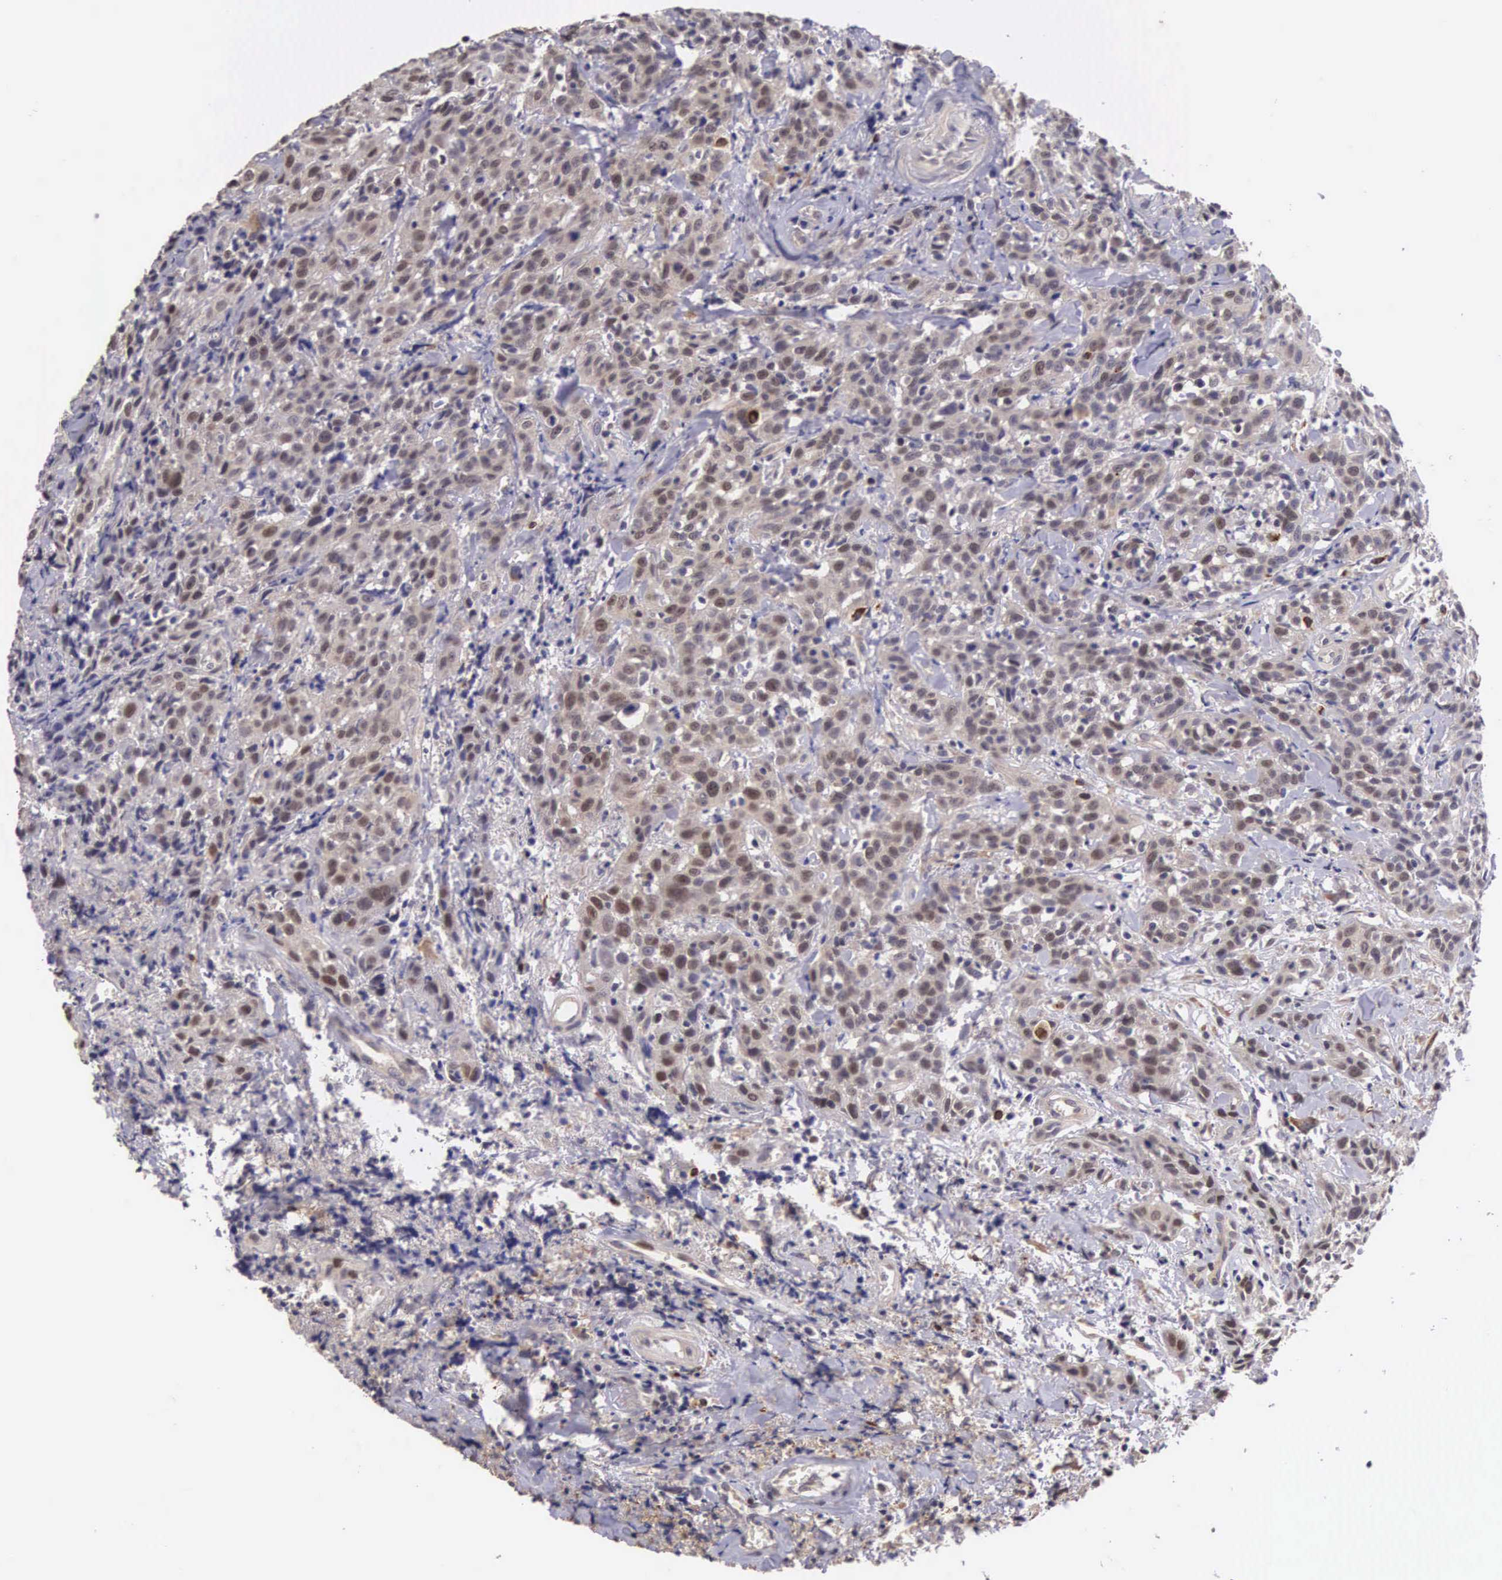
{"staining": {"intensity": "moderate", "quantity": ">75%", "location": "cytoplasmic/membranous,nuclear"}, "tissue": "head and neck cancer", "cell_type": "Tumor cells", "image_type": "cancer", "snomed": [{"axis": "morphology", "description": "Squamous cell carcinoma, NOS"}, {"axis": "topography", "description": "Oral tissue"}, {"axis": "topography", "description": "Head-Neck"}], "caption": "DAB immunohistochemical staining of human head and neck cancer (squamous cell carcinoma) displays moderate cytoplasmic/membranous and nuclear protein expression in about >75% of tumor cells.", "gene": "CDC45", "patient": {"sex": "female", "age": 82}}